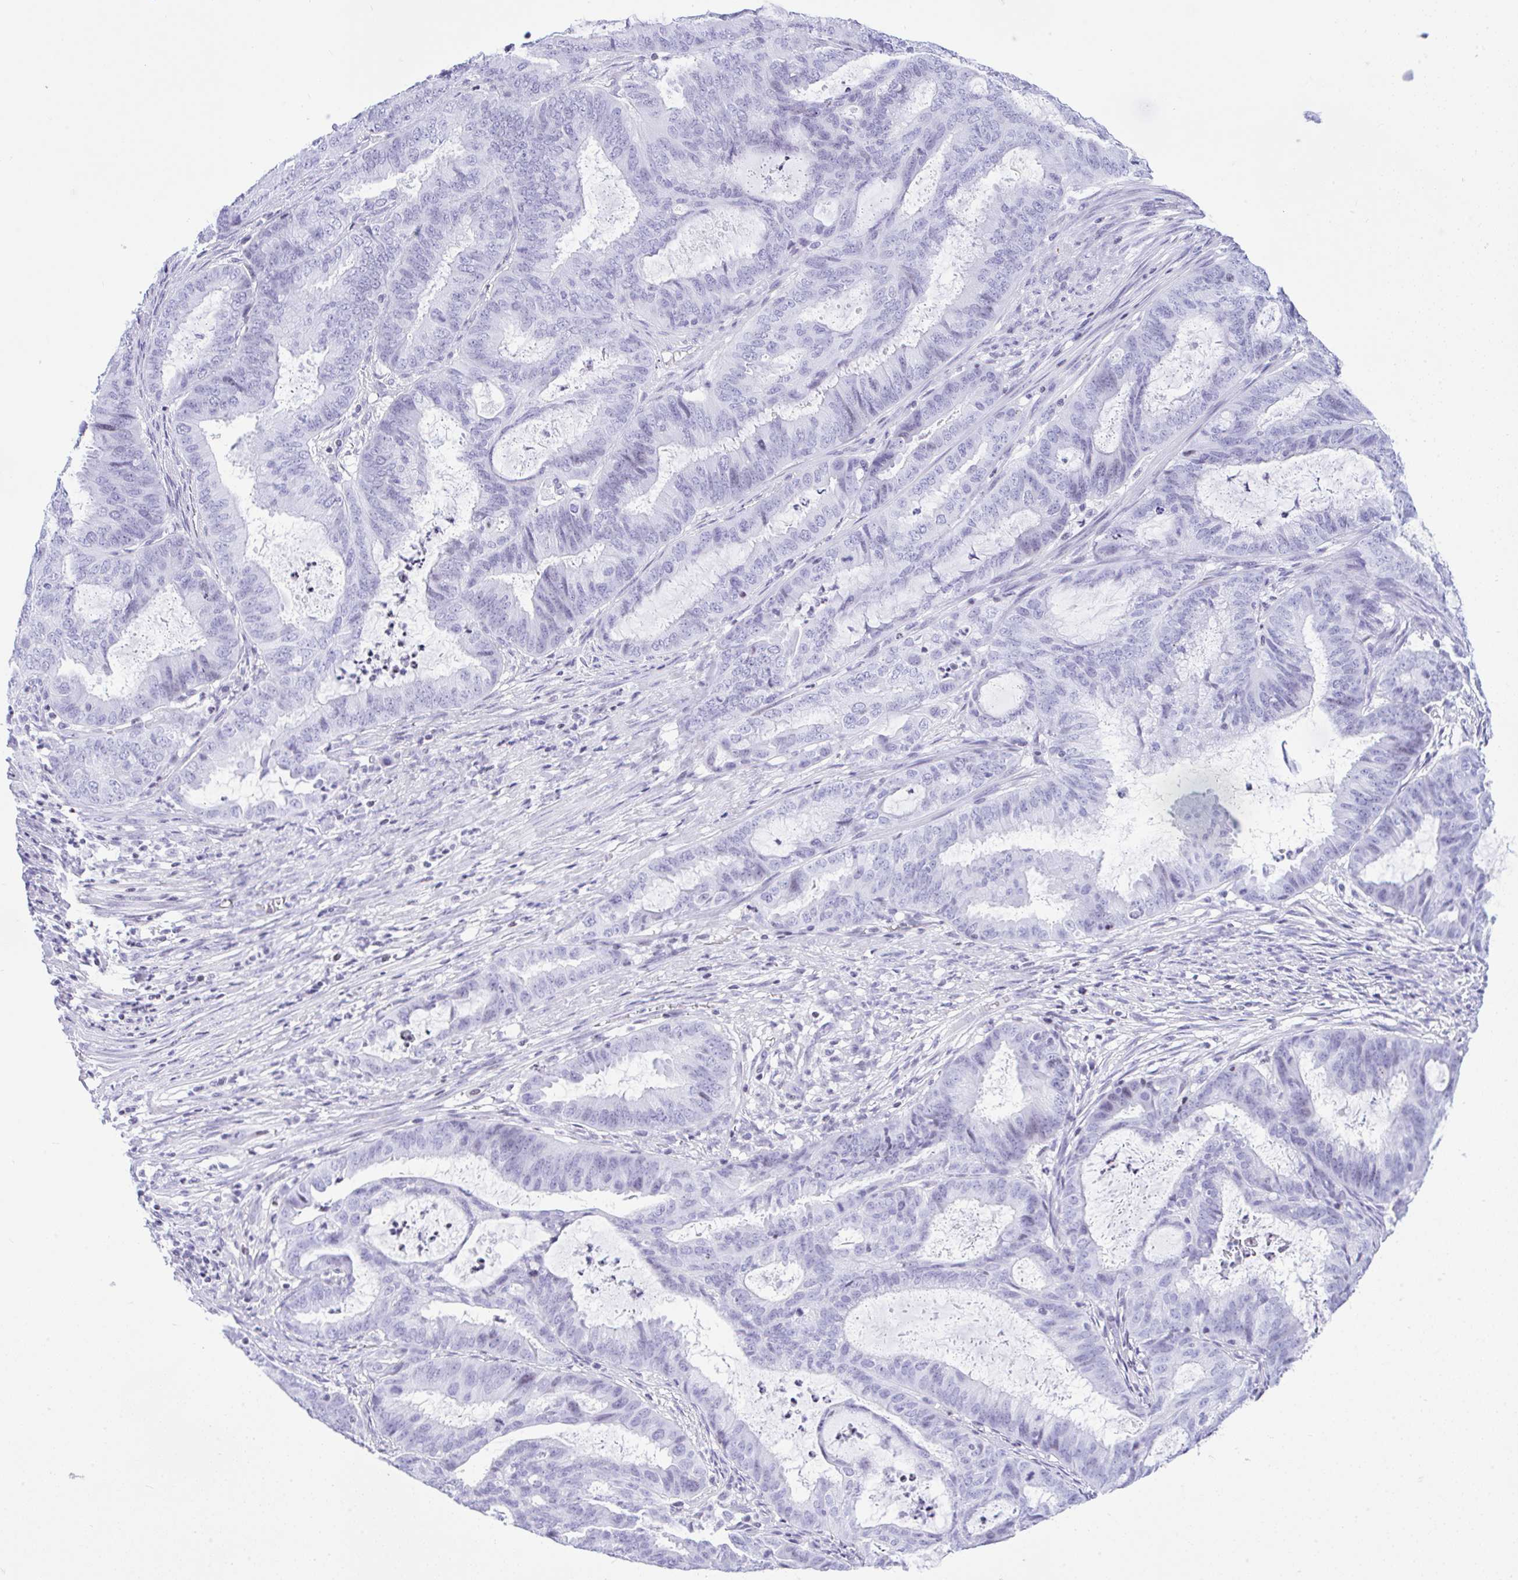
{"staining": {"intensity": "negative", "quantity": "none", "location": "none"}, "tissue": "endometrial cancer", "cell_type": "Tumor cells", "image_type": "cancer", "snomed": [{"axis": "morphology", "description": "Adenocarcinoma, NOS"}, {"axis": "topography", "description": "Endometrium"}], "caption": "Tumor cells are negative for protein expression in human endometrial cancer (adenocarcinoma). (DAB immunohistochemistry with hematoxylin counter stain).", "gene": "KRT27", "patient": {"sex": "female", "age": 51}}